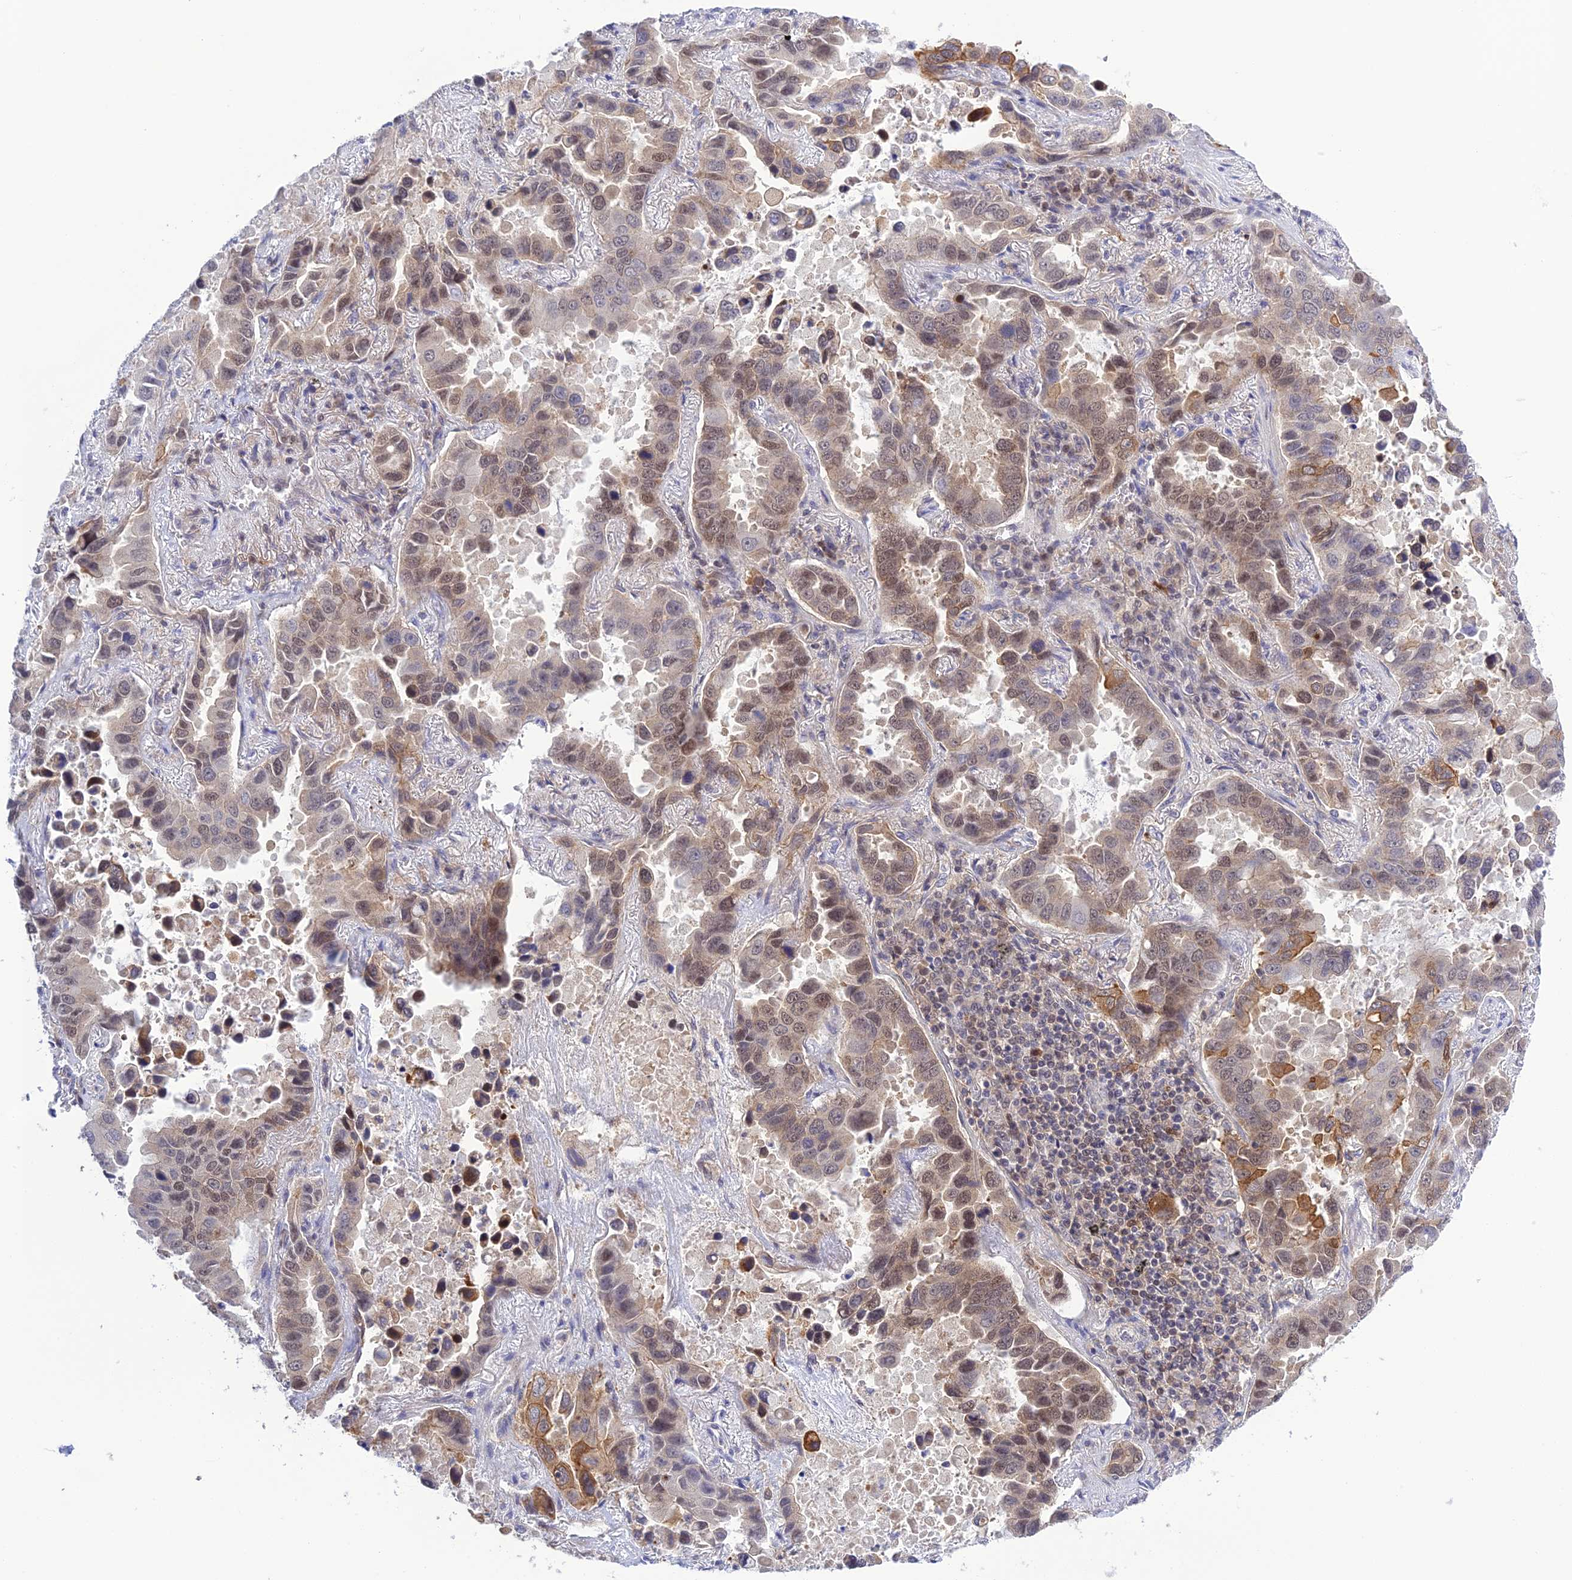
{"staining": {"intensity": "moderate", "quantity": "25%-75%", "location": "cytoplasmic/membranous,nuclear"}, "tissue": "lung cancer", "cell_type": "Tumor cells", "image_type": "cancer", "snomed": [{"axis": "morphology", "description": "Adenocarcinoma, NOS"}, {"axis": "topography", "description": "Lung"}], "caption": "Immunohistochemical staining of human lung adenocarcinoma demonstrates moderate cytoplasmic/membranous and nuclear protein positivity in approximately 25%-75% of tumor cells.", "gene": "TCEA1", "patient": {"sex": "male", "age": 64}}